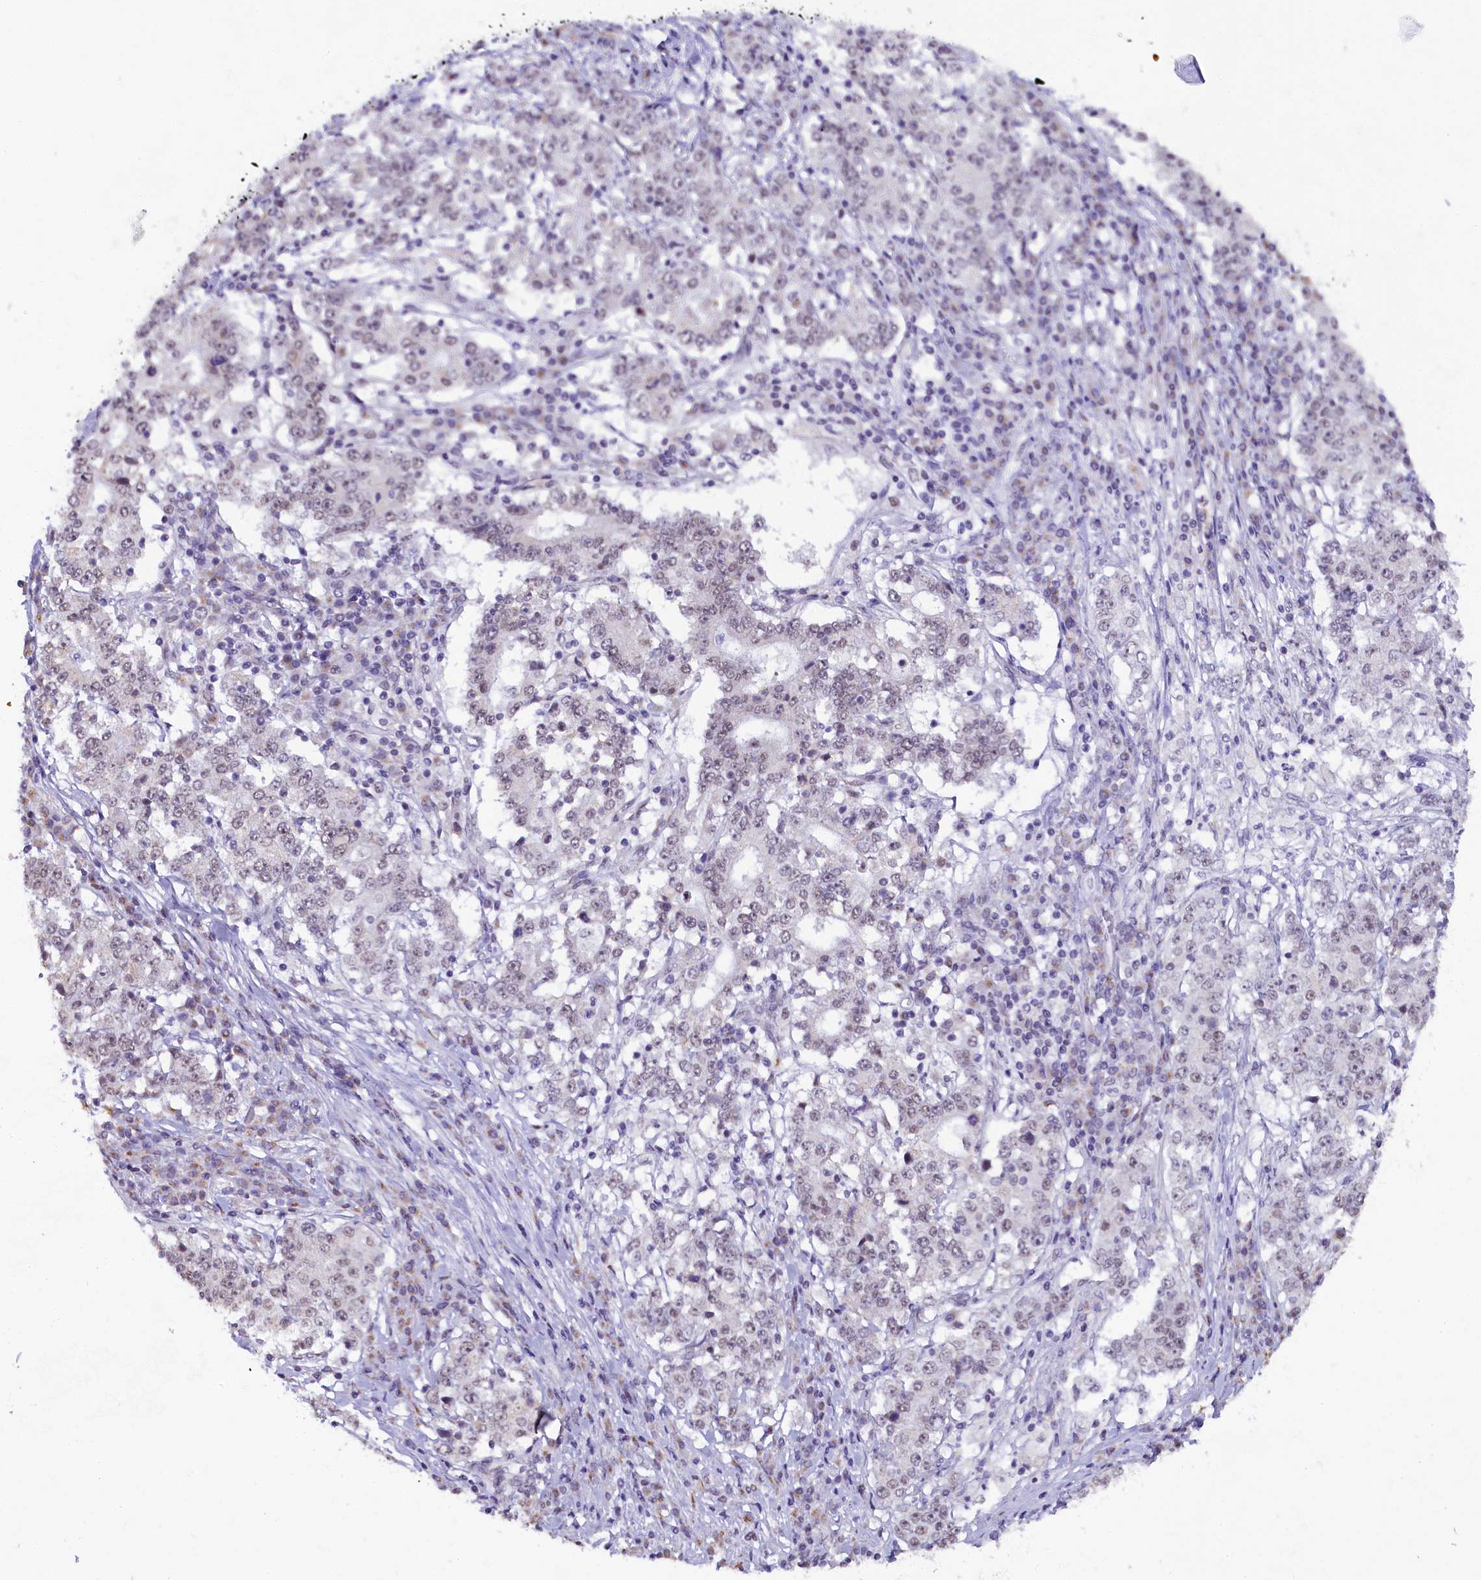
{"staining": {"intensity": "weak", "quantity": "25%-75%", "location": "nuclear"}, "tissue": "stomach cancer", "cell_type": "Tumor cells", "image_type": "cancer", "snomed": [{"axis": "morphology", "description": "Adenocarcinoma, NOS"}, {"axis": "topography", "description": "Stomach"}], "caption": "Stomach cancer (adenocarcinoma) stained with DAB (3,3'-diaminobenzidine) IHC shows low levels of weak nuclear staining in approximately 25%-75% of tumor cells.", "gene": "NCBP1", "patient": {"sex": "male", "age": 59}}